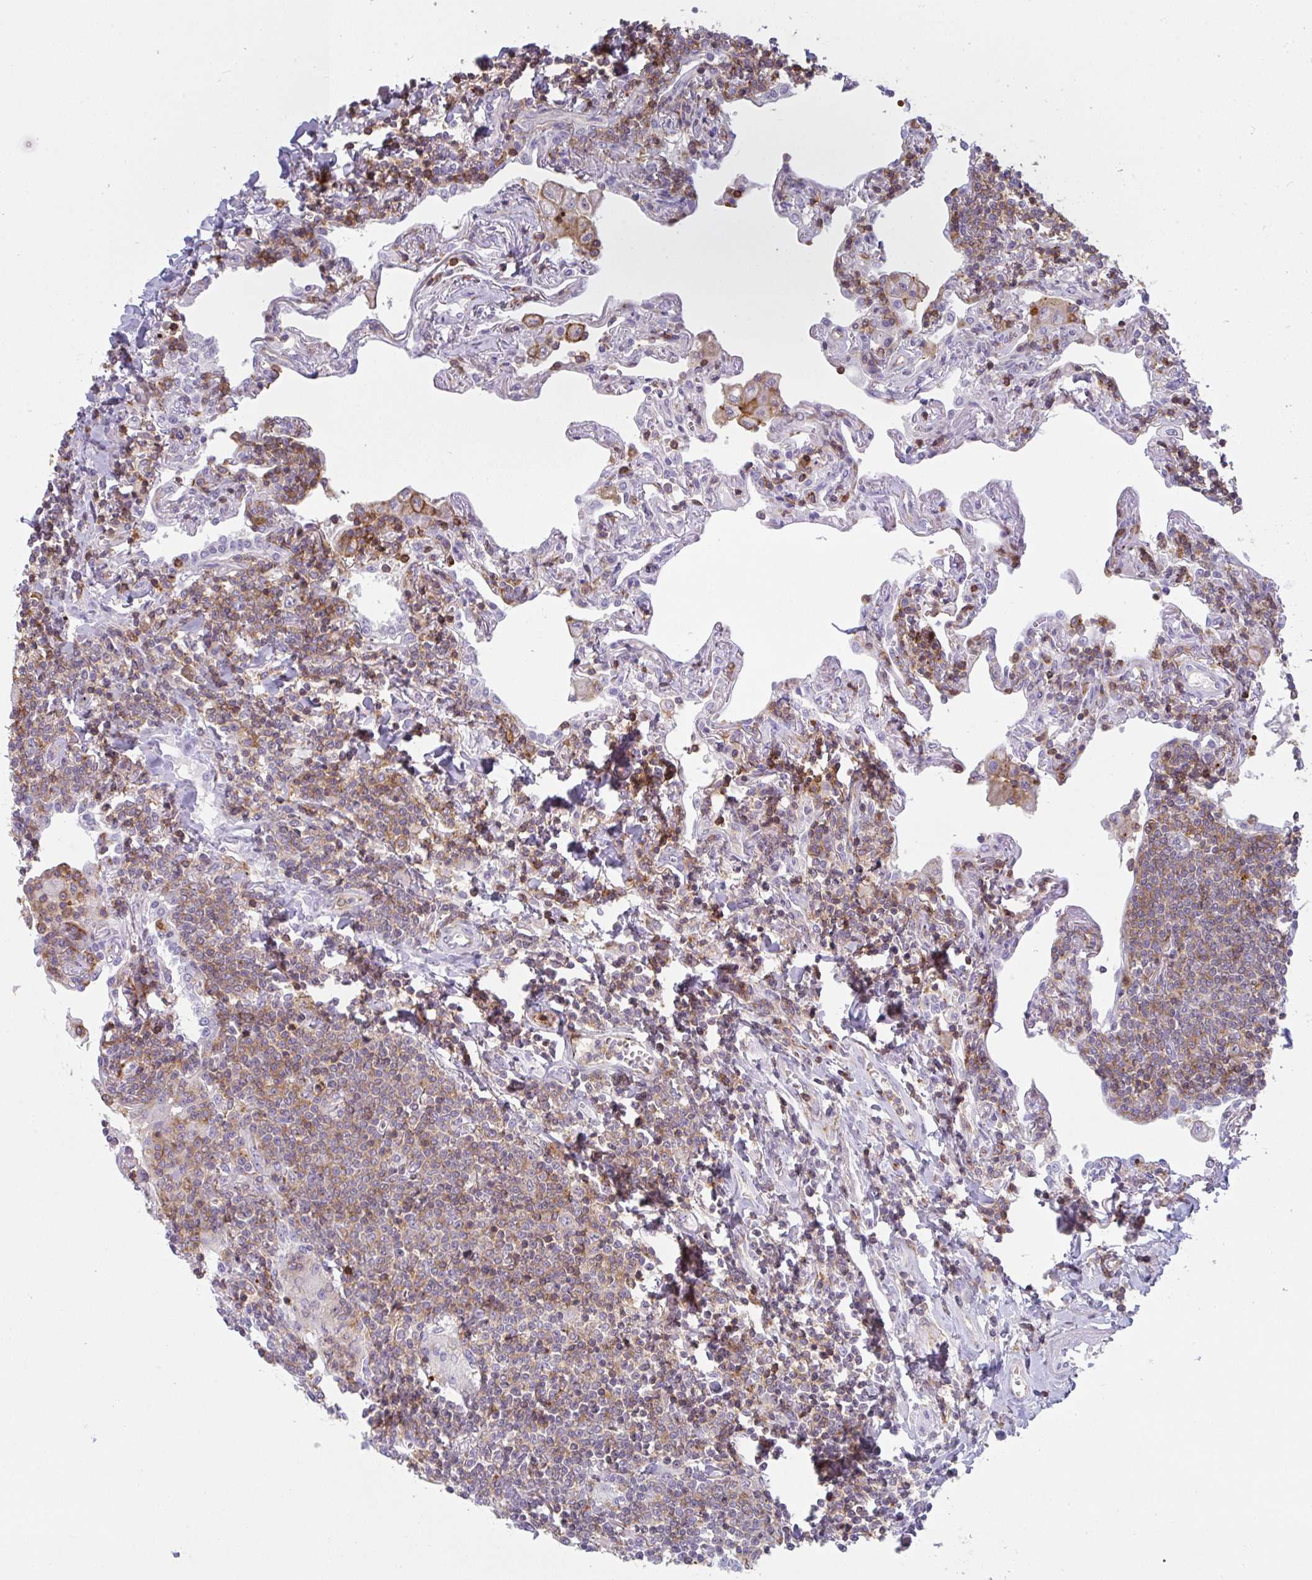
{"staining": {"intensity": "weak", "quantity": ">75%", "location": "cytoplasmic/membranous"}, "tissue": "lymphoma", "cell_type": "Tumor cells", "image_type": "cancer", "snomed": [{"axis": "morphology", "description": "Malignant lymphoma, non-Hodgkin's type, Low grade"}, {"axis": "topography", "description": "Lung"}], "caption": "This is an image of IHC staining of lymphoma, which shows weak staining in the cytoplasmic/membranous of tumor cells.", "gene": "CD80", "patient": {"sex": "female", "age": 71}}